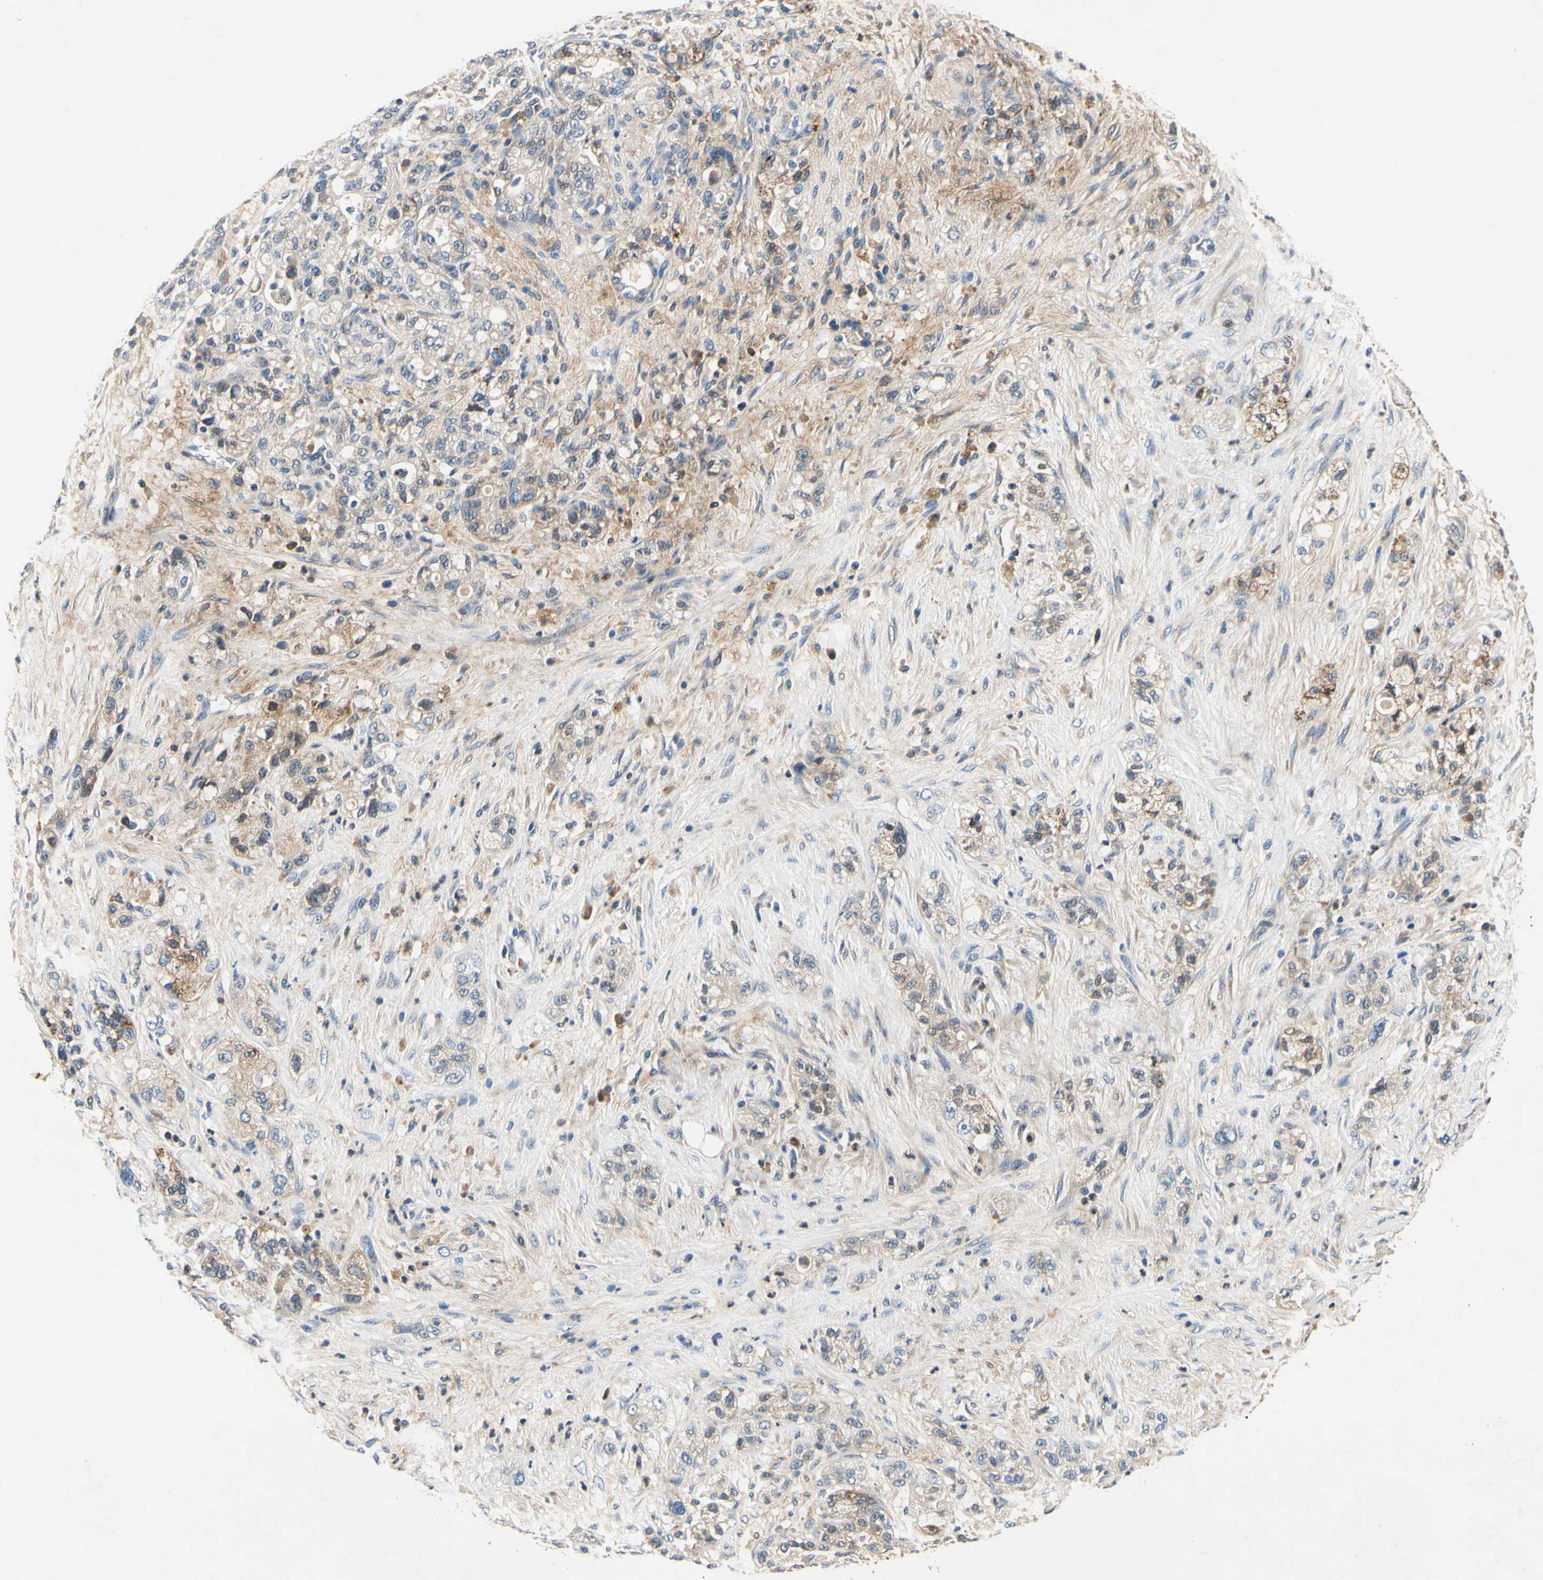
{"staining": {"intensity": "weak", "quantity": "25%-75%", "location": "cytoplasmic/membranous"}, "tissue": "pancreatic cancer", "cell_type": "Tumor cells", "image_type": "cancer", "snomed": [{"axis": "morphology", "description": "Adenocarcinoma, NOS"}, {"axis": "topography", "description": "Pancreas"}], "caption": "IHC staining of pancreatic cancer (adenocarcinoma), which shows low levels of weak cytoplasmic/membranous staining in approximately 25%-75% of tumor cells indicating weak cytoplasmic/membranous protein expression. The staining was performed using DAB (3,3'-diaminobenzidine) (brown) for protein detection and nuclei were counterstained in hematoxylin (blue).", "gene": "PLA2G4A", "patient": {"sex": "female", "age": 78}}